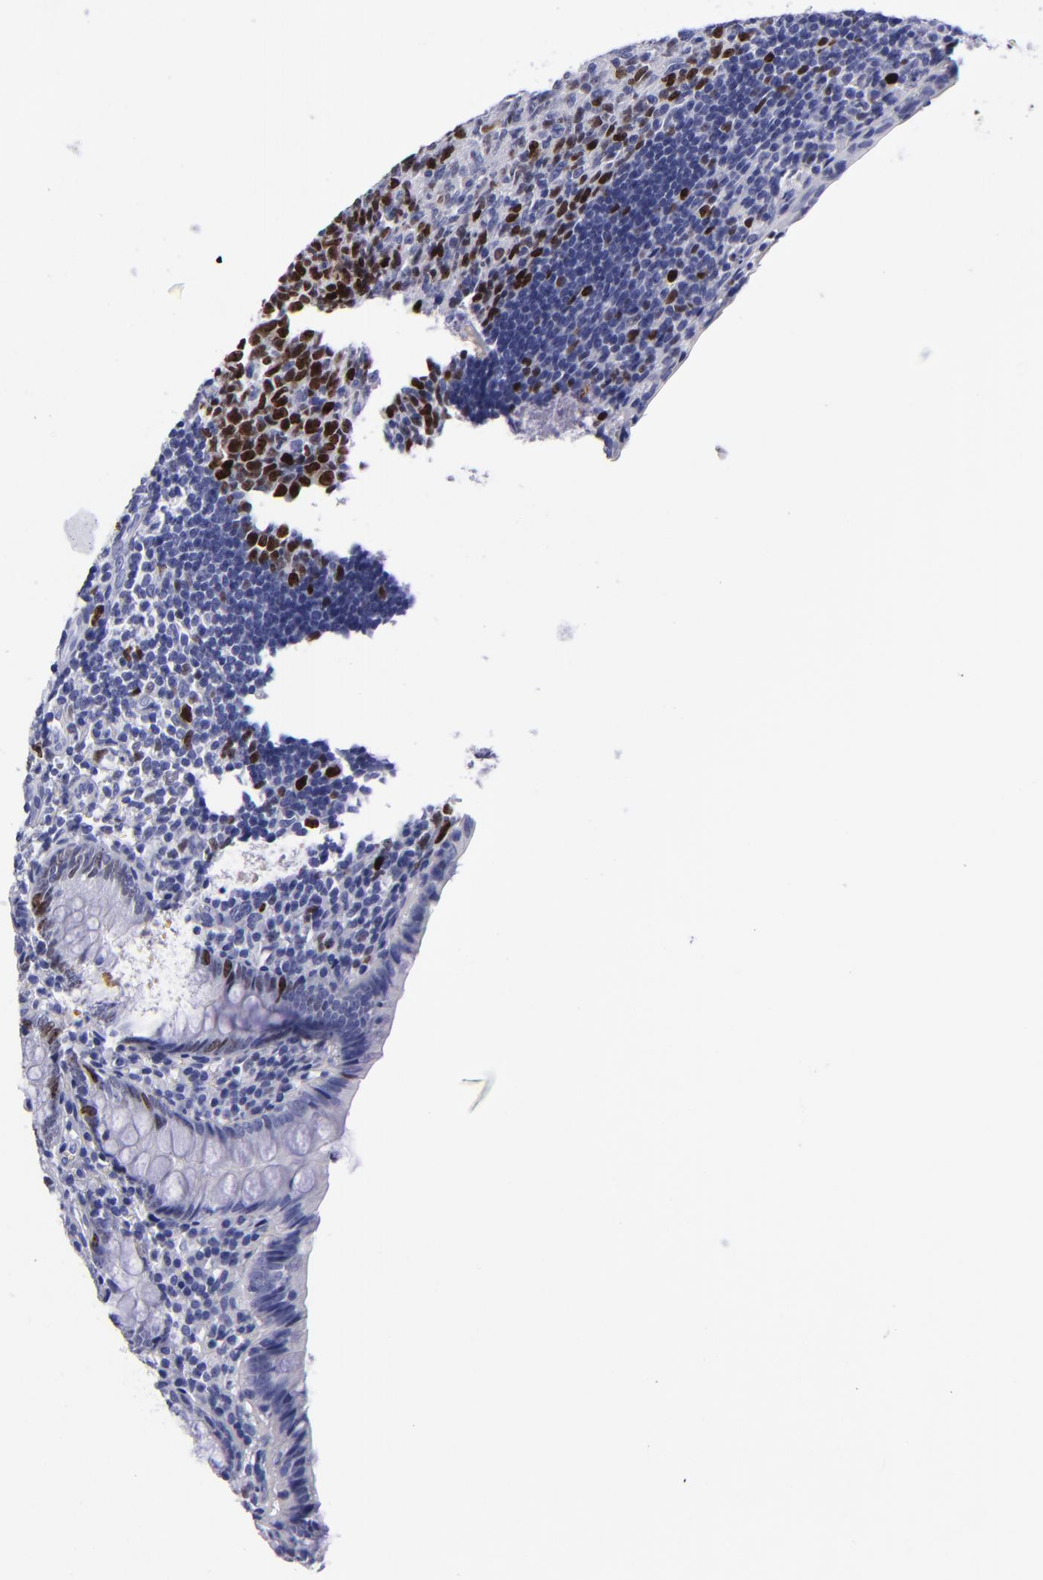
{"staining": {"intensity": "moderate", "quantity": "<25%", "location": "nuclear"}, "tissue": "appendix", "cell_type": "Glandular cells", "image_type": "normal", "snomed": [{"axis": "morphology", "description": "Normal tissue, NOS"}, {"axis": "topography", "description": "Appendix"}], "caption": "The immunohistochemical stain highlights moderate nuclear expression in glandular cells of unremarkable appendix.", "gene": "MCM7", "patient": {"sex": "female", "age": 10}}